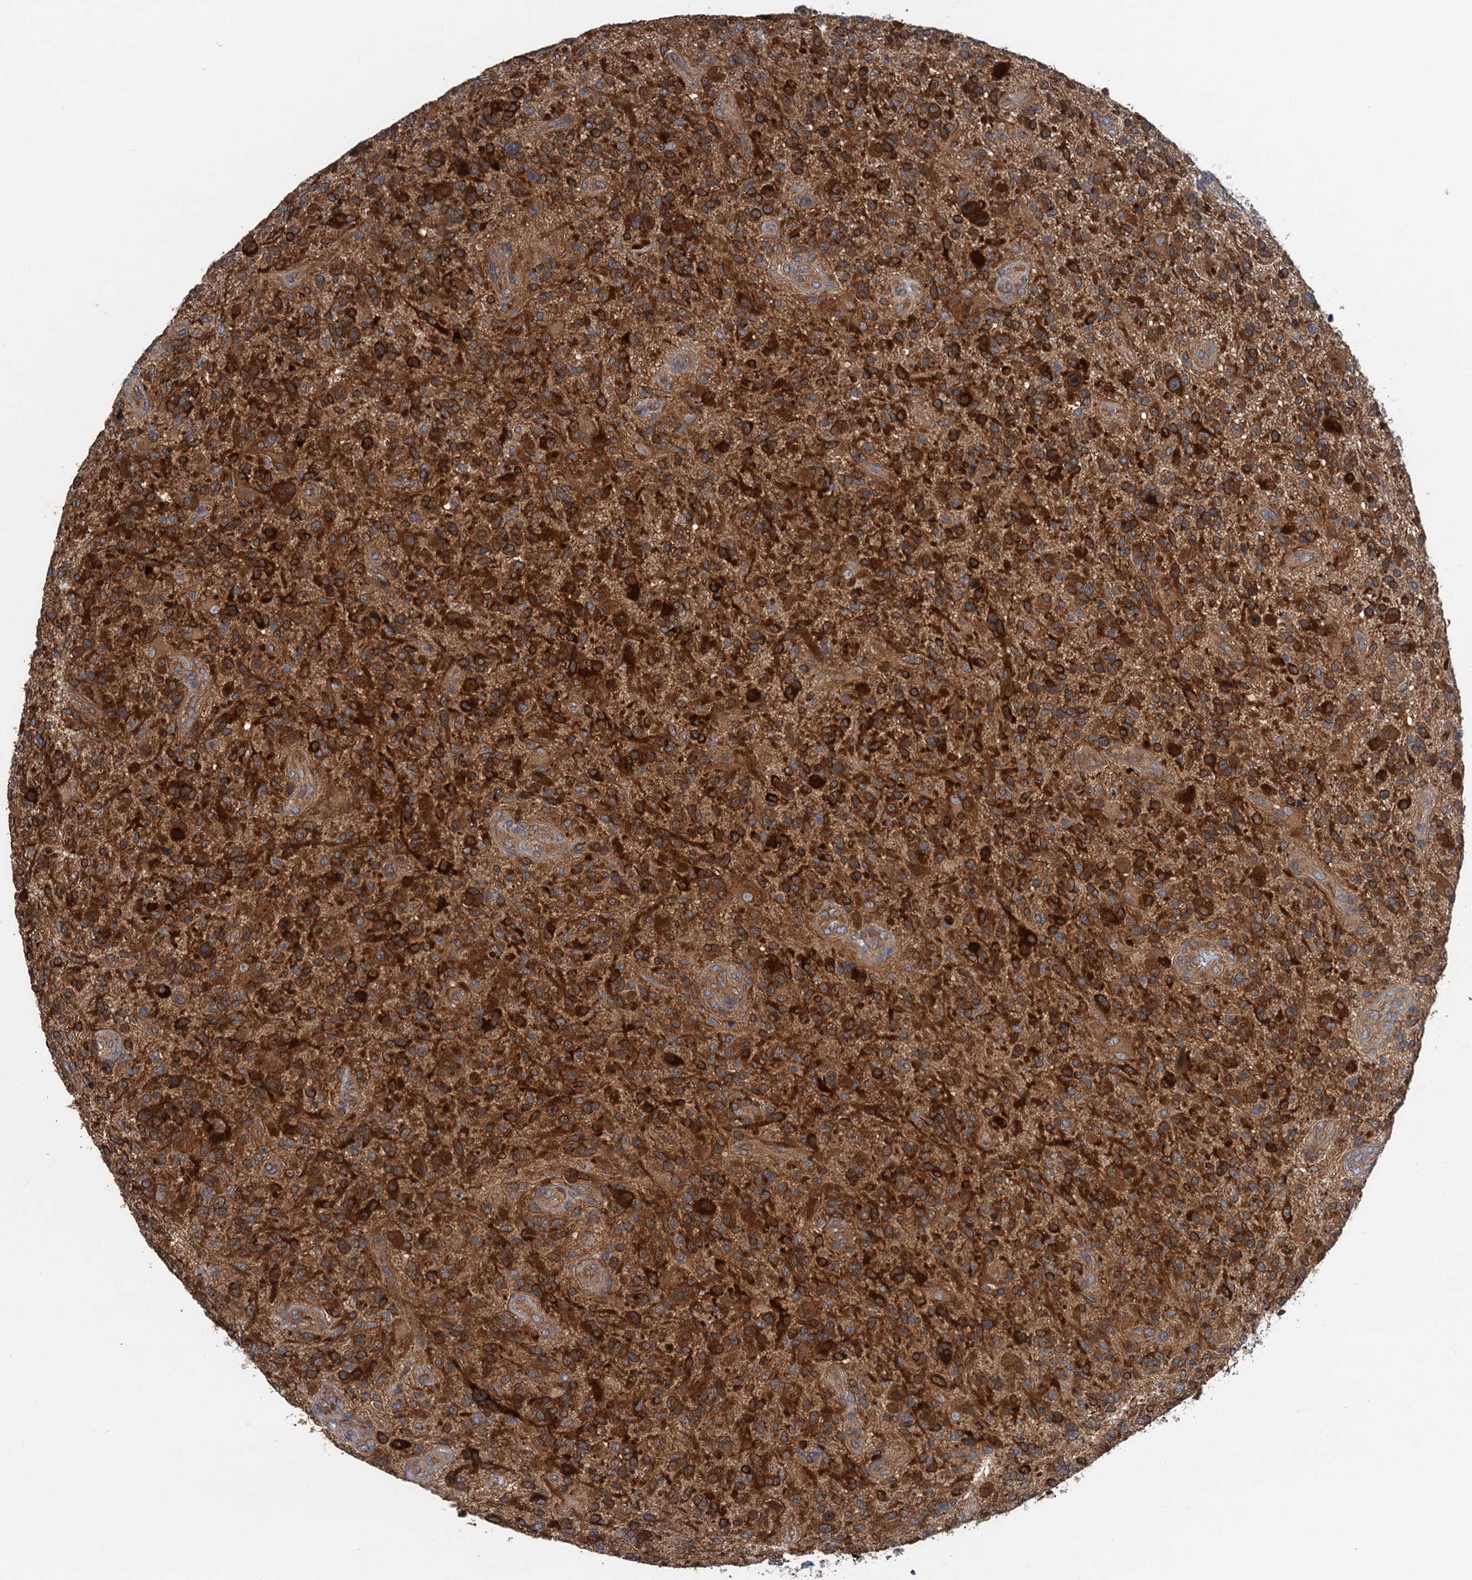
{"staining": {"intensity": "strong", "quantity": ">75%", "location": "cytoplasmic/membranous"}, "tissue": "glioma", "cell_type": "Tumor cells", "image_type": "cancer", "snomed": [{"axis": "morphology", "description": "Glioma, malignant, High grade"}, {"axis": "topography", "description": "Brain"}], "caption": "This photomicrograph demonstrates immunohistochemistry staining of human high-grade glioma (malignant), with high strong cytoplasmic/membranous positivity in about >75% of tumor cells.", "gene": "PJA2", "patient": {"sex": "male", "age": 47}}